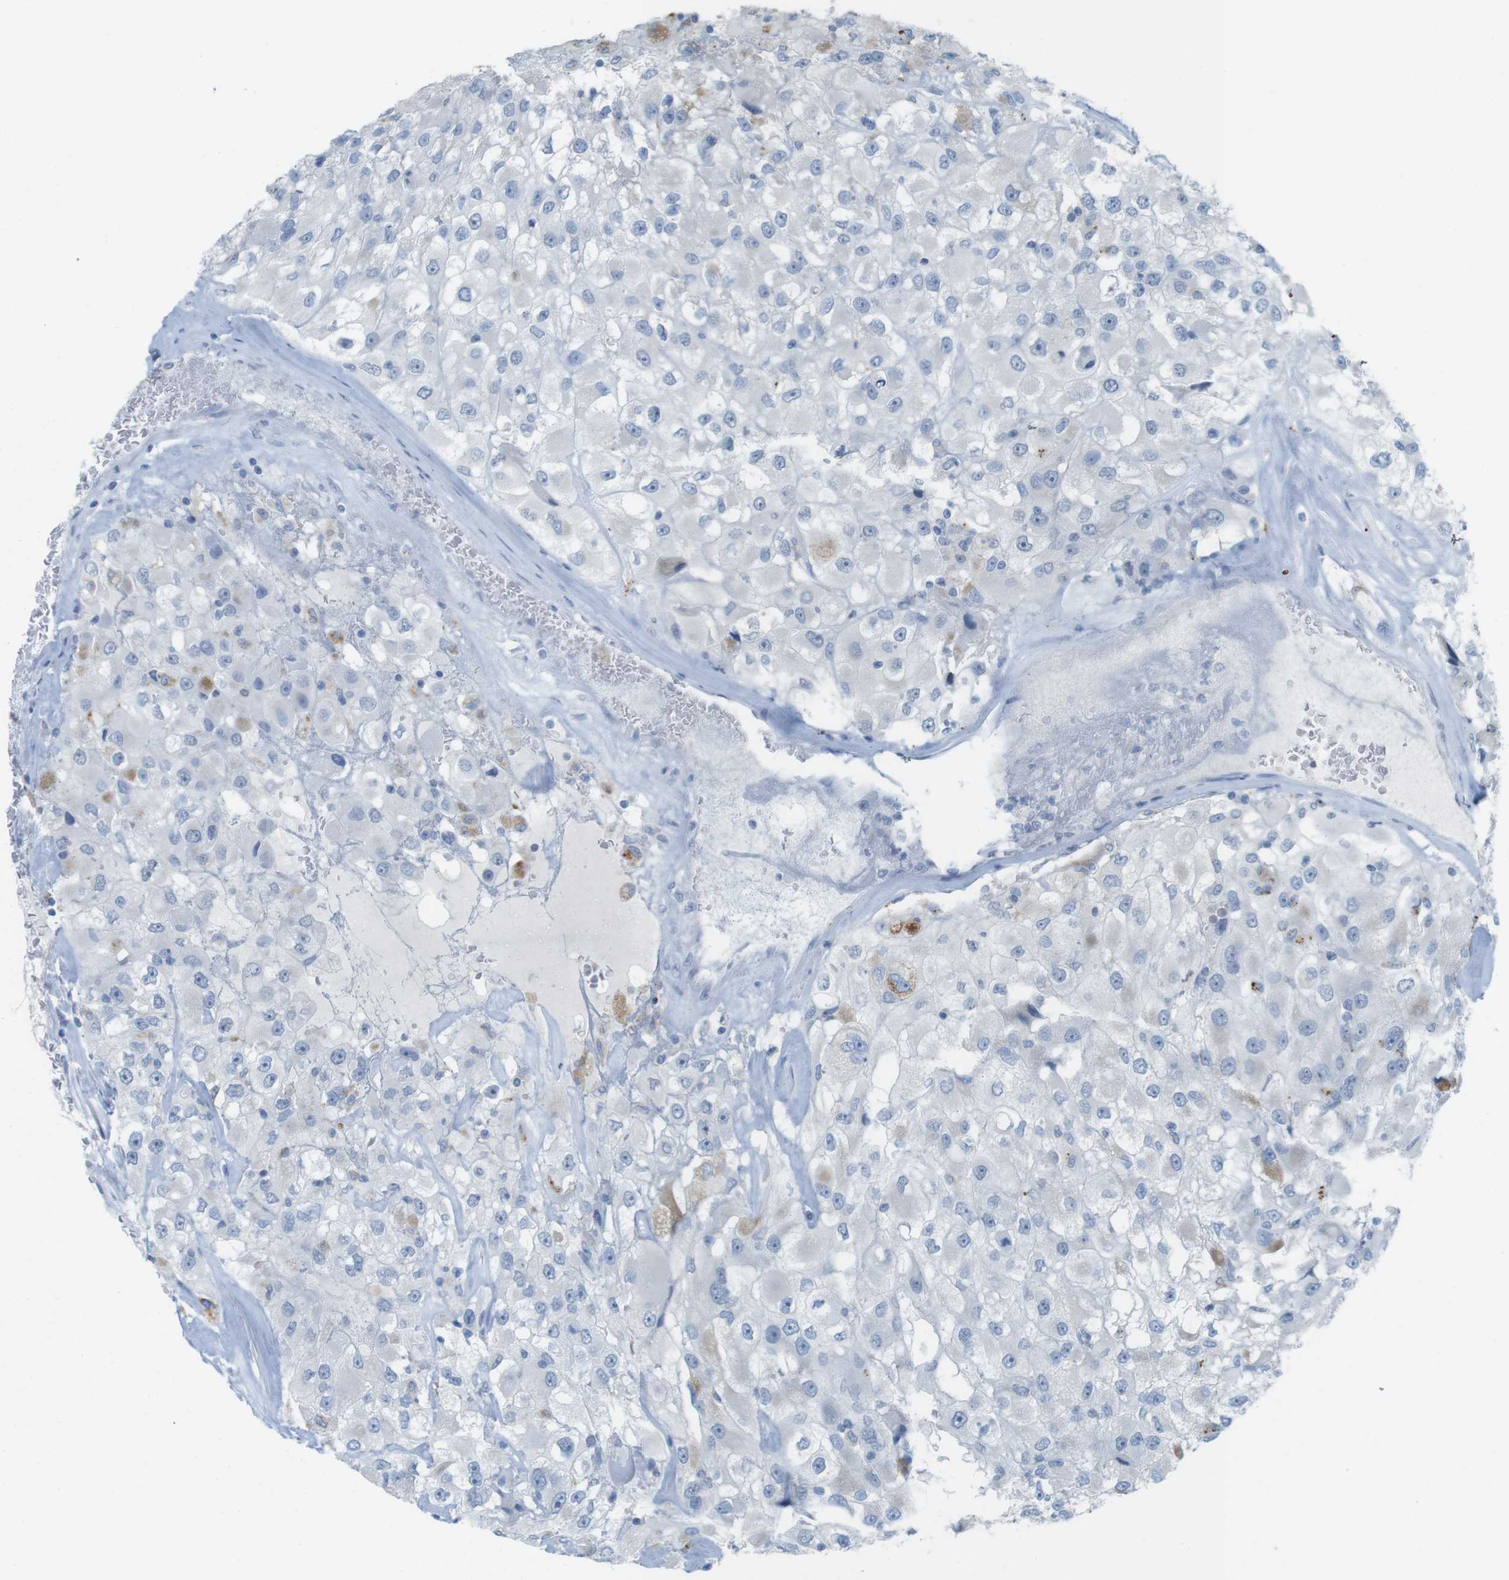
{"staining": {"intensity": "moderate", "quantity": "<25%", "location": "cytoplasmic/membranous"}, "tissue": "renal cancer", "cell_type": "Tumor cells", "image_type": "cancer", "snomed": [{"axis": "morphology", "description": "Adenocarcinoma, NOS"}, {"axis": "topography", "description": "Kidney"}], "caption": "Immunohistochemical staining of adenocarcinoma (renal) displays low levels of moderate cytoplasmic/membranous protein staining in approximately <25% of tumor cells. Immunohistochemistry (ihc) stains the protein of interest in brown and the nuclei are stained blue.", "gene": "YIPF1", "patient": {"sex": "female", "age": 52}}